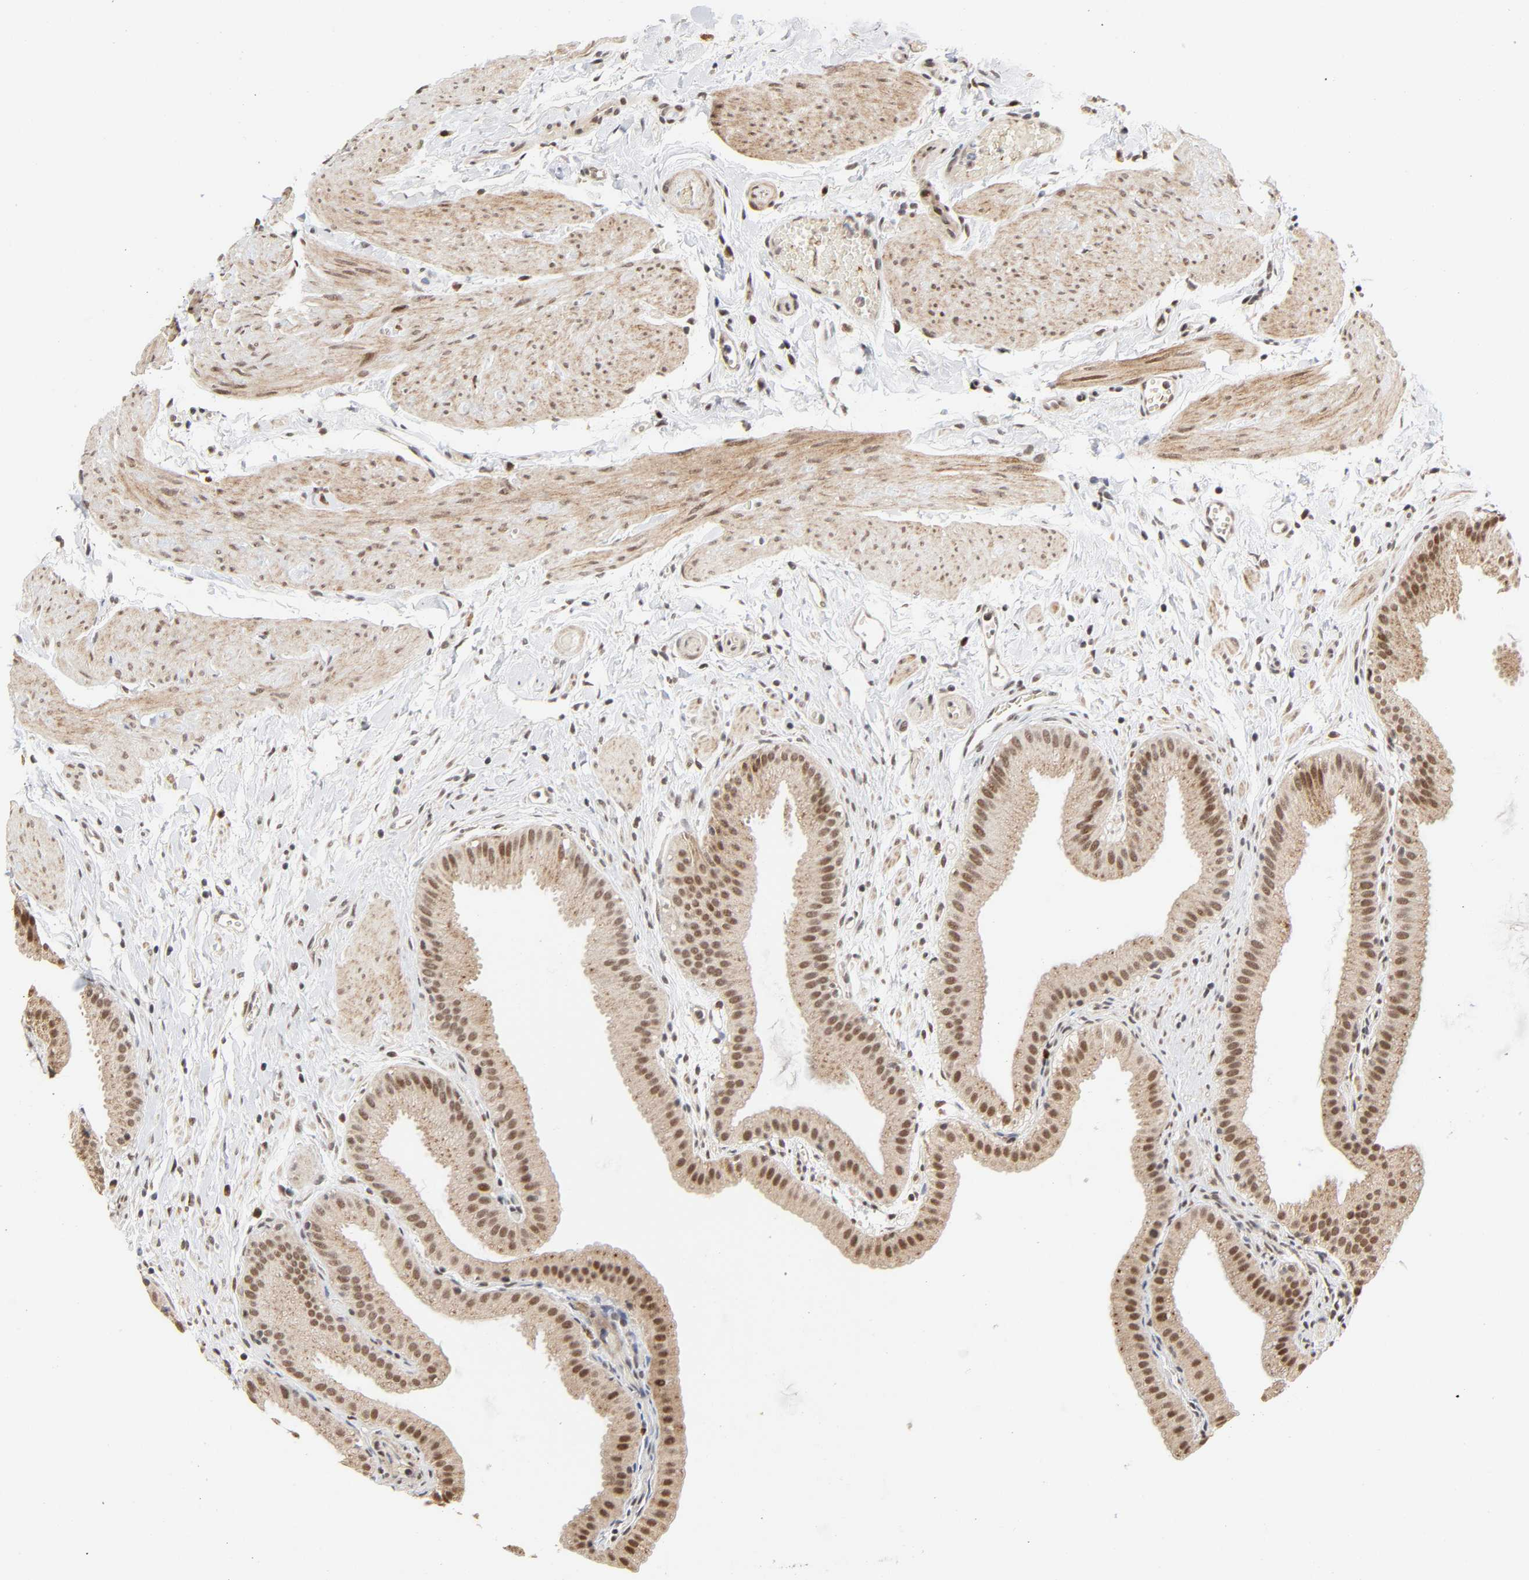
{"staining": {"intensity": "moderate", "quantity": ">75%", "location": "cytoplasmic/membranous,nuclear"}, "tissue": "gallbladder", "cell_type": "Glandular cells", "image_type": "normal", "snomed": [{"axis": "morphology", "description": "Normal tissue, NOS"}, {"axis": "topography", "description": "Gallbladder"}], "caption": "Immunohistochemical staining of benign human gallbladder reveals moderate cytoplasmic/membranous,nuclear protein positivity in approximately >75% of glandular cells. (brown staining indicates protein expression, while blue staining denotes nuclei).", "gene": "ZKSCAN8", "patient": {"sex": "female", "age": 63}}